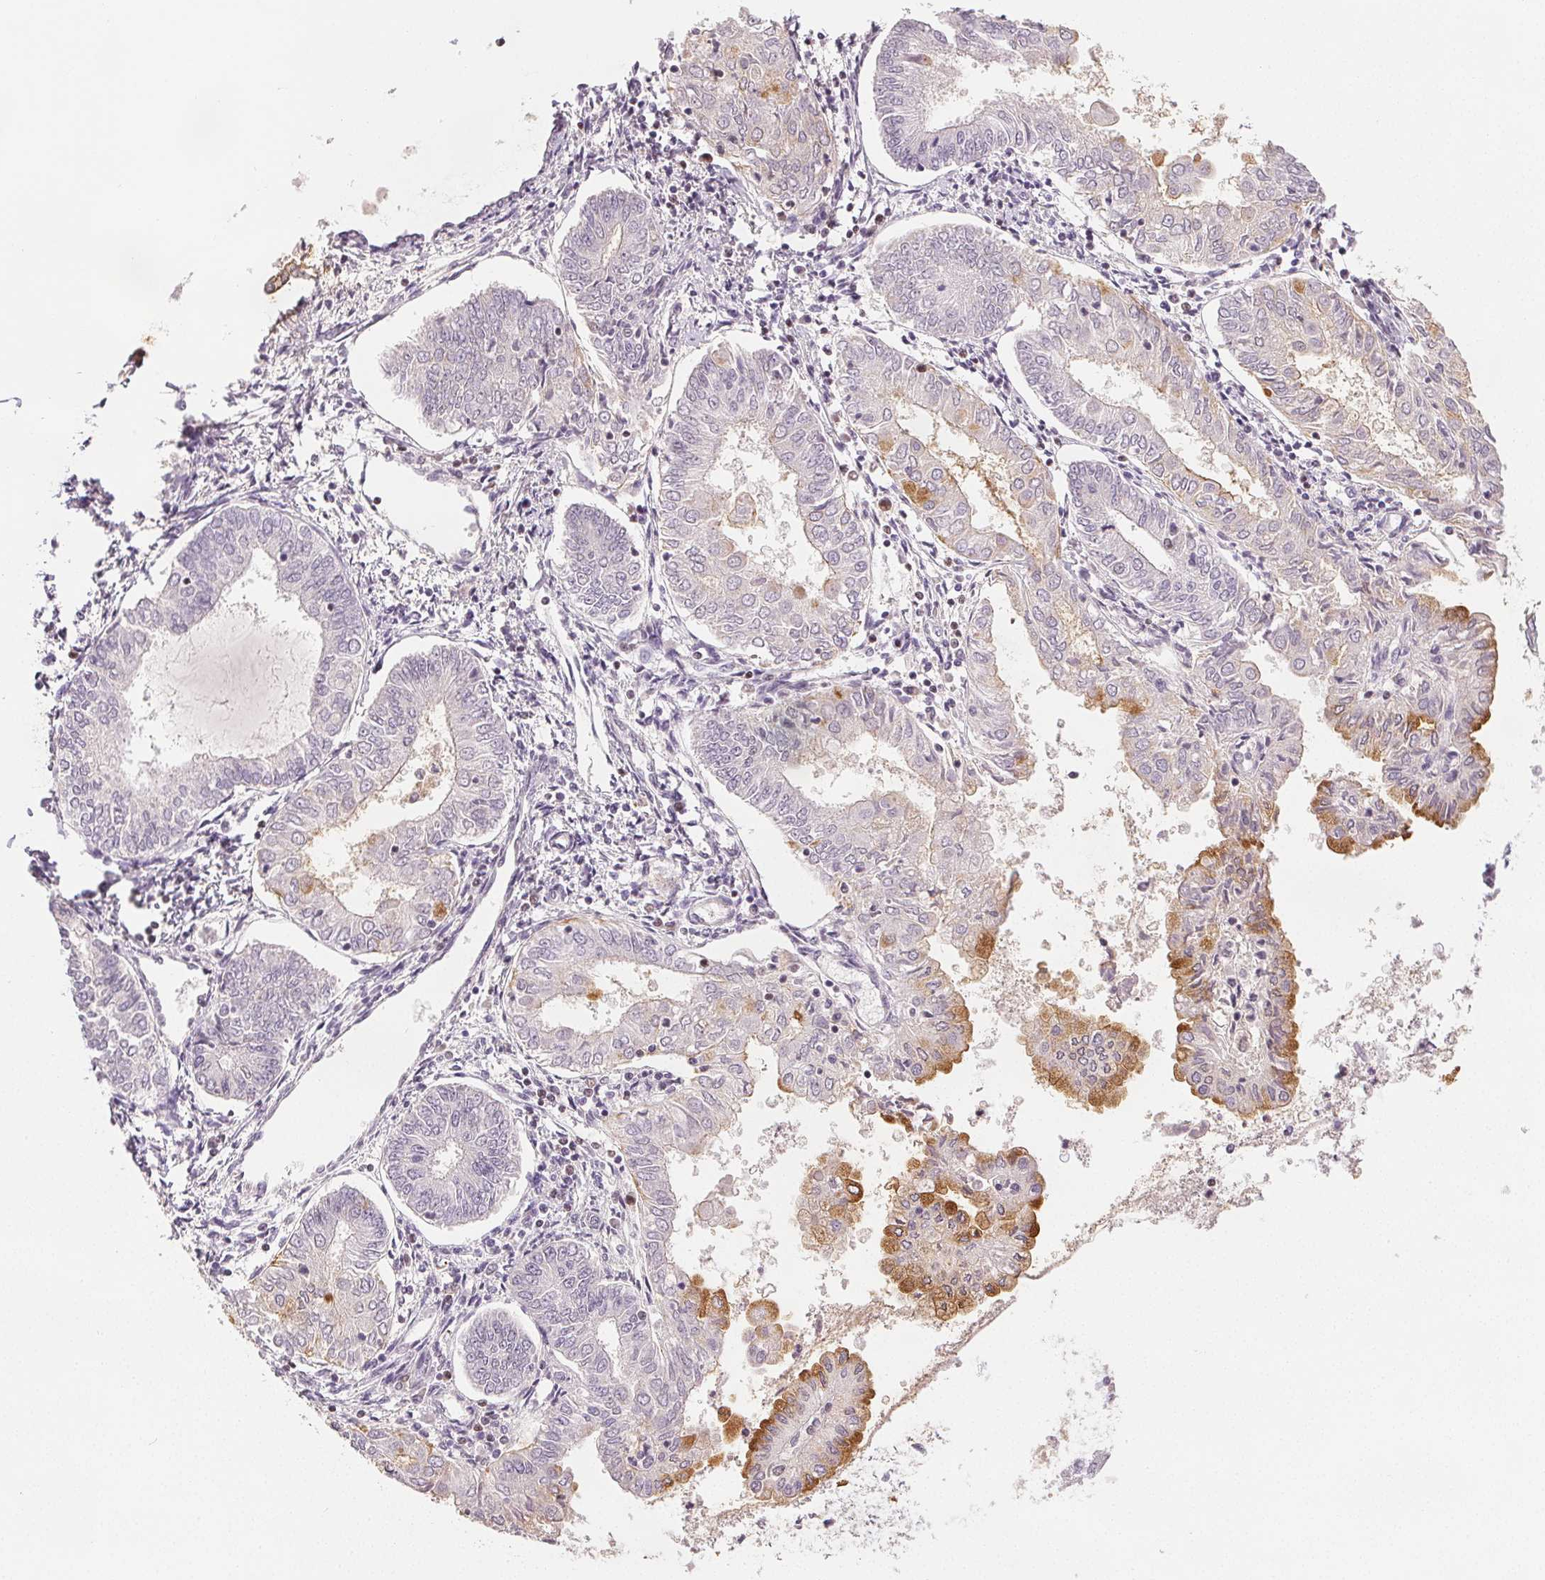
{"staining": {"intensity": "moderate", "quantity": "<25%", "location": "cytoplasmic/membranous"}, "tissue": "endometrial cancer", "cell_type": "Tumor cells", "image_type": "cancer", "snomed": [{"axis": "morphology", "description": "Adenocarcinoma, NOS"}, {"axis": "topography", "description": "Endometrium"}], "caption": "About <25% of tumor cells in endometrial cancer (adenocarcinoma) show moderate cytoplasmic/membranous protein positivity as visualized by brown immunohistochemical staining.", "gene": "RUNX2", "patient": {"sex": "female", "age": 68}}